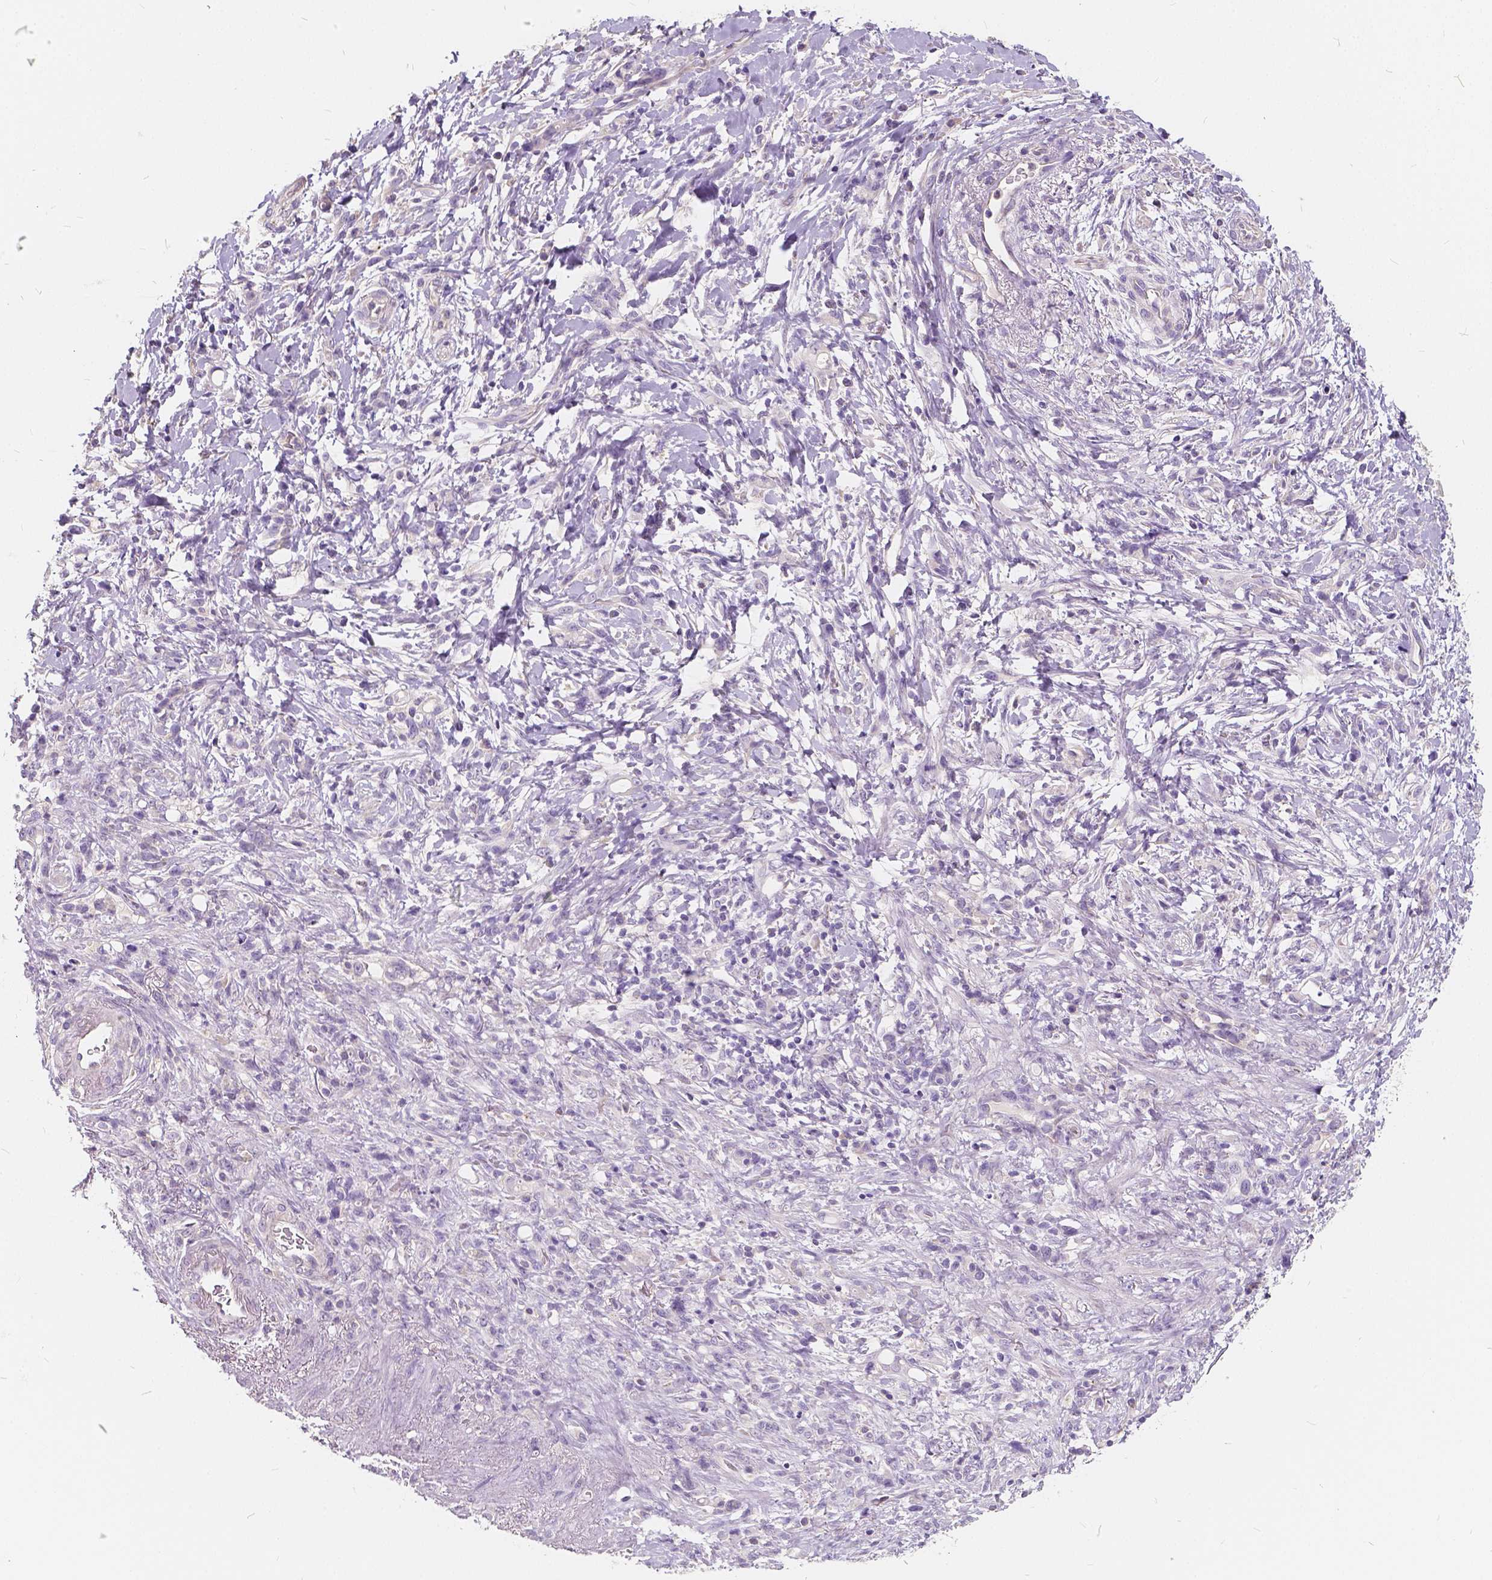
{"staining": {"intensity": "negative", "quantity": "none", "location": "none"}, "tissue": "stomach cancer", "cell_type": "Tumor cells", "image_type": "cancer", "snomed": [{"axis": "morphology", "description": "Adenocarcinoma, NOS"}, {"axis": "topography", "description": "Stomach"}], "caption": "This photomicrograph is of stomach cancer (adenocarcinoma) stained with immunohistochemistry (IHC) to label a protein in brown with the nuclei are counter-stained blue. There is no staining in tumor cells.", "gene": "KIAA0513", "patient": {"sex": "female", "age": 84}}